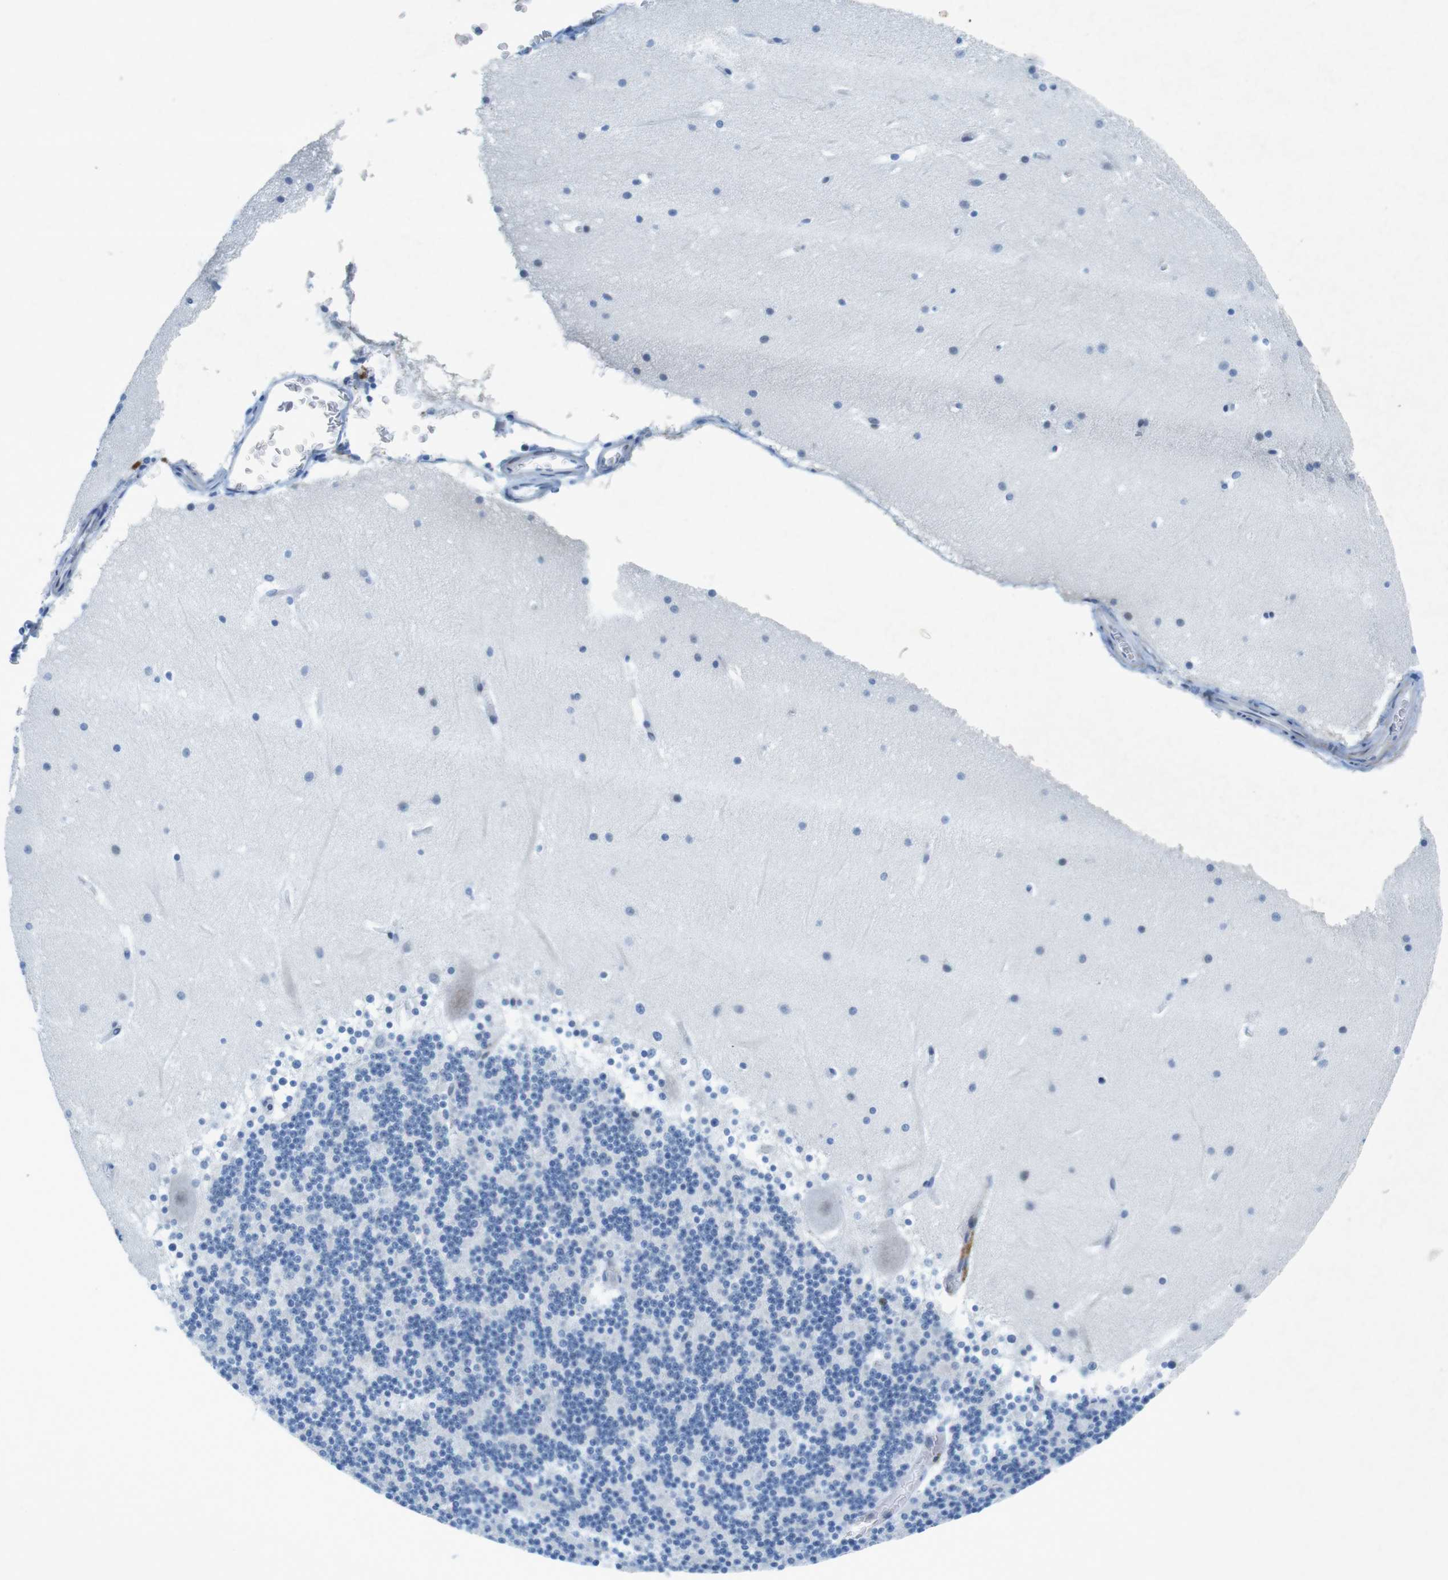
{"staining": {"intensity": "negative", "quantity": "none", "location": "none"}, "tissue": "cerebellum", "cell_type": "Cells in granular layer", "image_type": "normal", "snomed": [{"axis": "morphology", "description": "Normal tissue, NOS"}, {"axis": "topography", "description": "Cerebellum"}], "caption": "Protein analysis of normal cerebellum reveals no significant positivity in cells in granular layer. (Brightfield microscopy of DAB immunohistochemistry at high magnification).", "gene": "CHAF1A", "patient": {"sex": "female", "age": 19}}